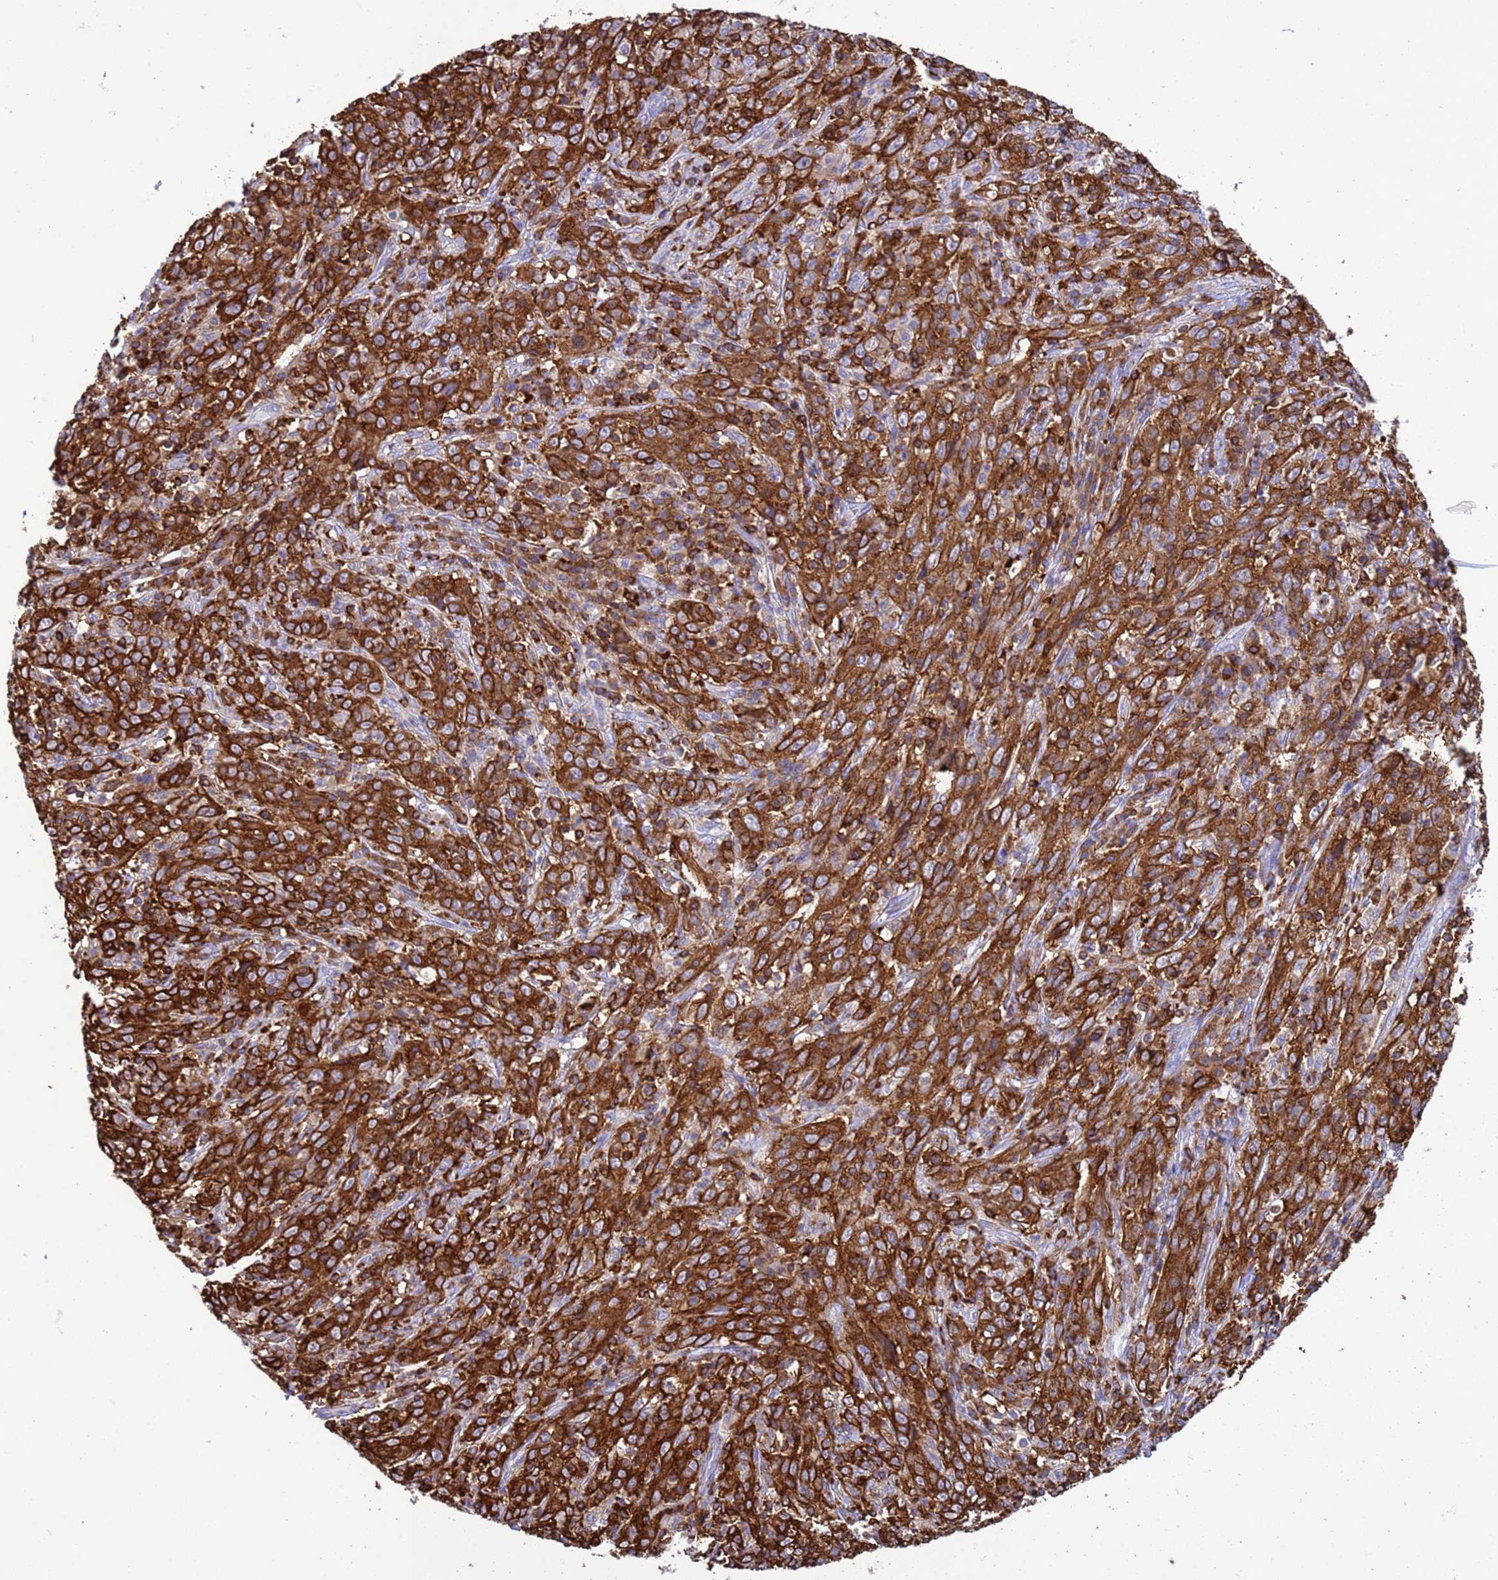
{"staining": {"intensity": "strong", "quantity": ">75%", "location": "cytoplasmic/membranous"}, "tissue": "cervical cancer", "cell_type": "Tumor cells", "image_type": "cancer", "snomed": [{"axis": "morphology", "description": "Squamous cell carcinoma, NOS"}, {"axis": "topography", "description": "Cervix"}], "caption": "Protein expression analysis of human cervical cancer (squamous cell carcinoma) reveals strong cytoplasmic/membranous staining in approximately >75% of tumor cells. Immunohistochemistry (ihc) stains the protein in brown and the nuclei are stained blue.", "gene": "EZR", "patient": {"sex": "female", "age": 46}}